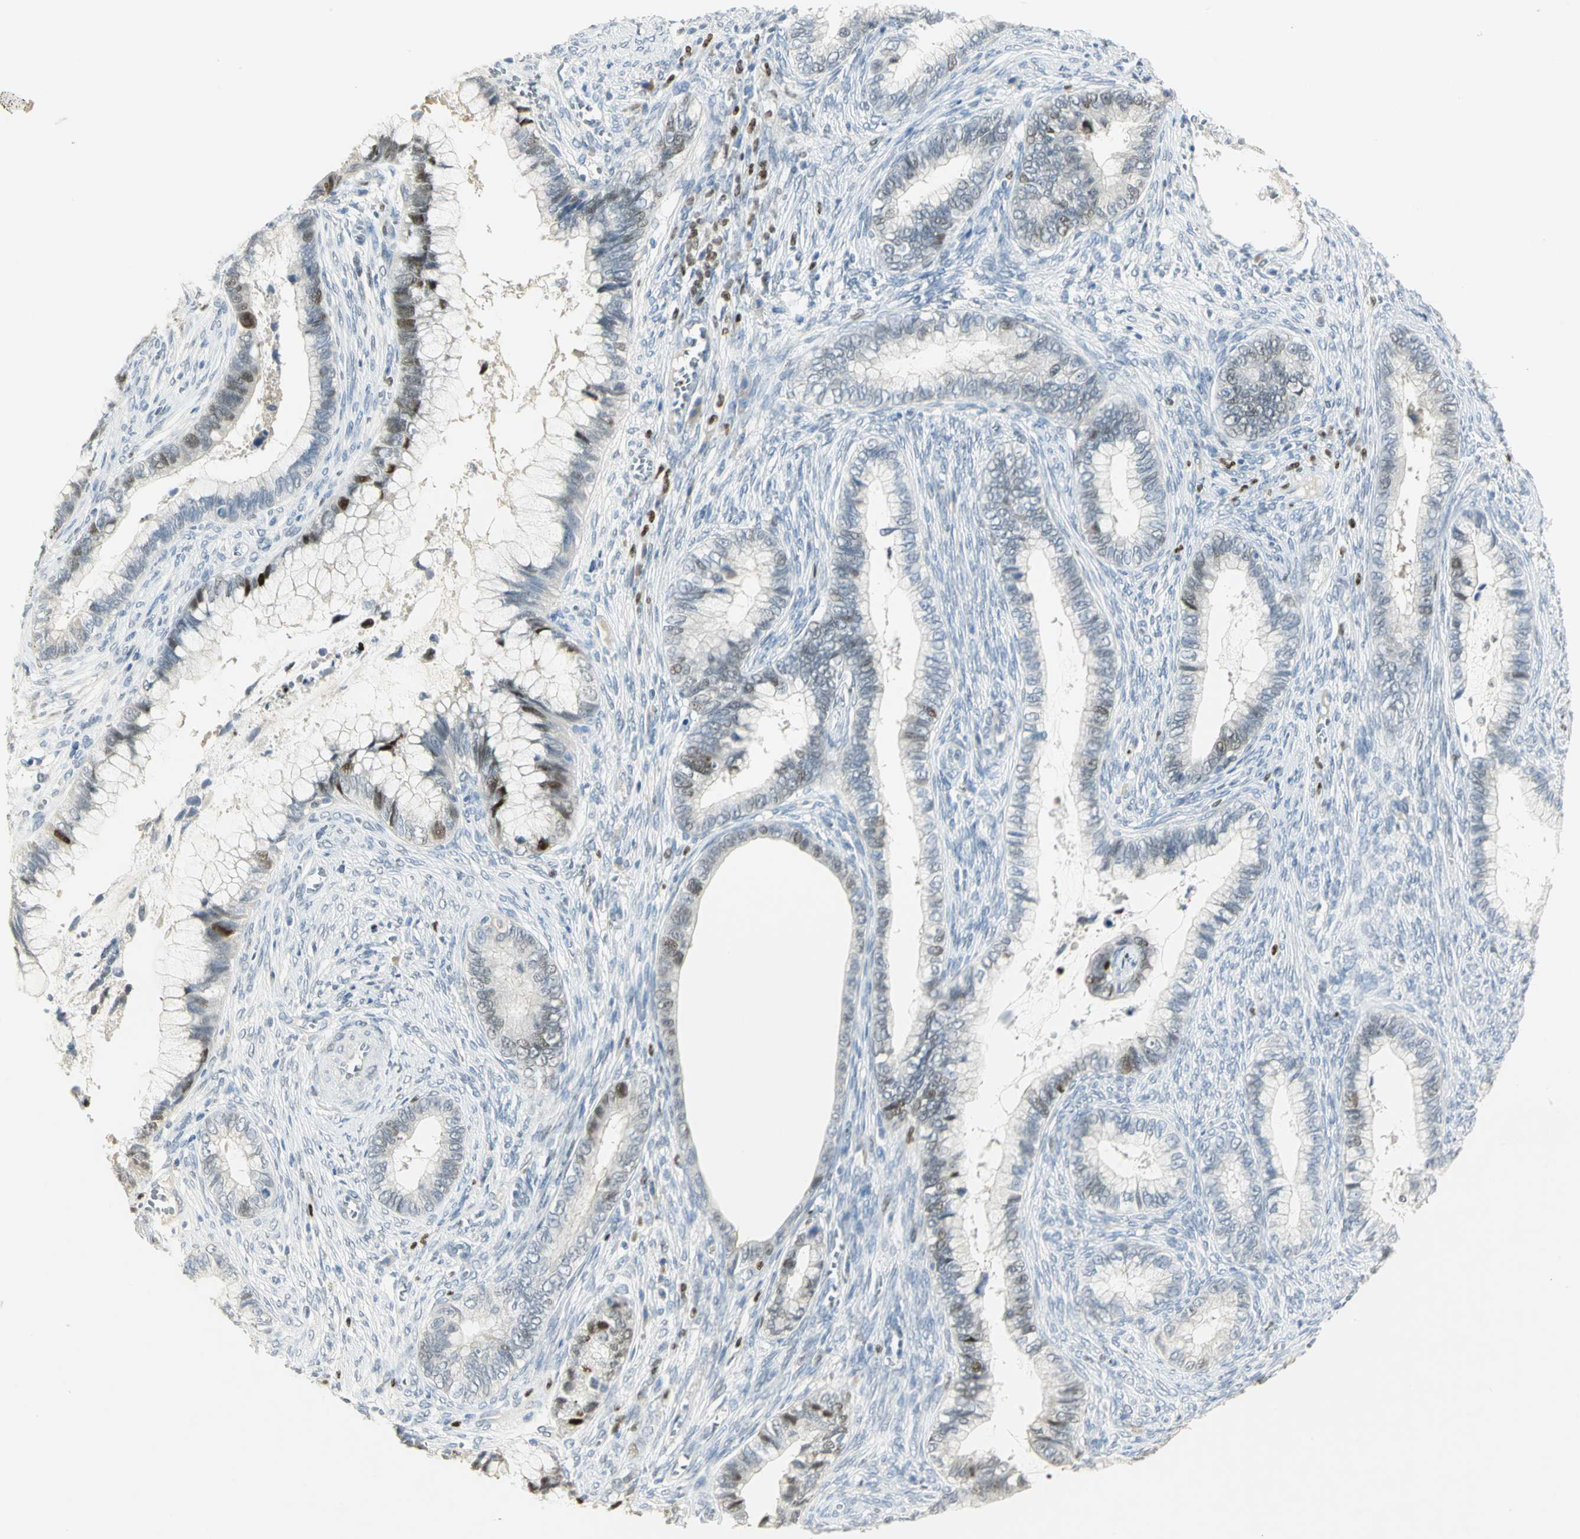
{"staining": {"intensity": "moderate", "quantity": "25%-75%", "location": "nuclear"}, "tissue": "cervical cancer", "cell_type": "Tumor cells", "image_type": "cancer", "snomed": [{"axis": "morphology", "description": "Adenocarcinoma, NOS"}, {"axis": "topography", "description": "Cervix"}], "caption": "A micrograph of human cervical cancer stained for a protein reveals moderate nuclear brown staining in tumor cells. (IHC, brightfield microscopy, high magnification).", "gene": "BCL6", "patient": {"sex": "female", "age": 44}}